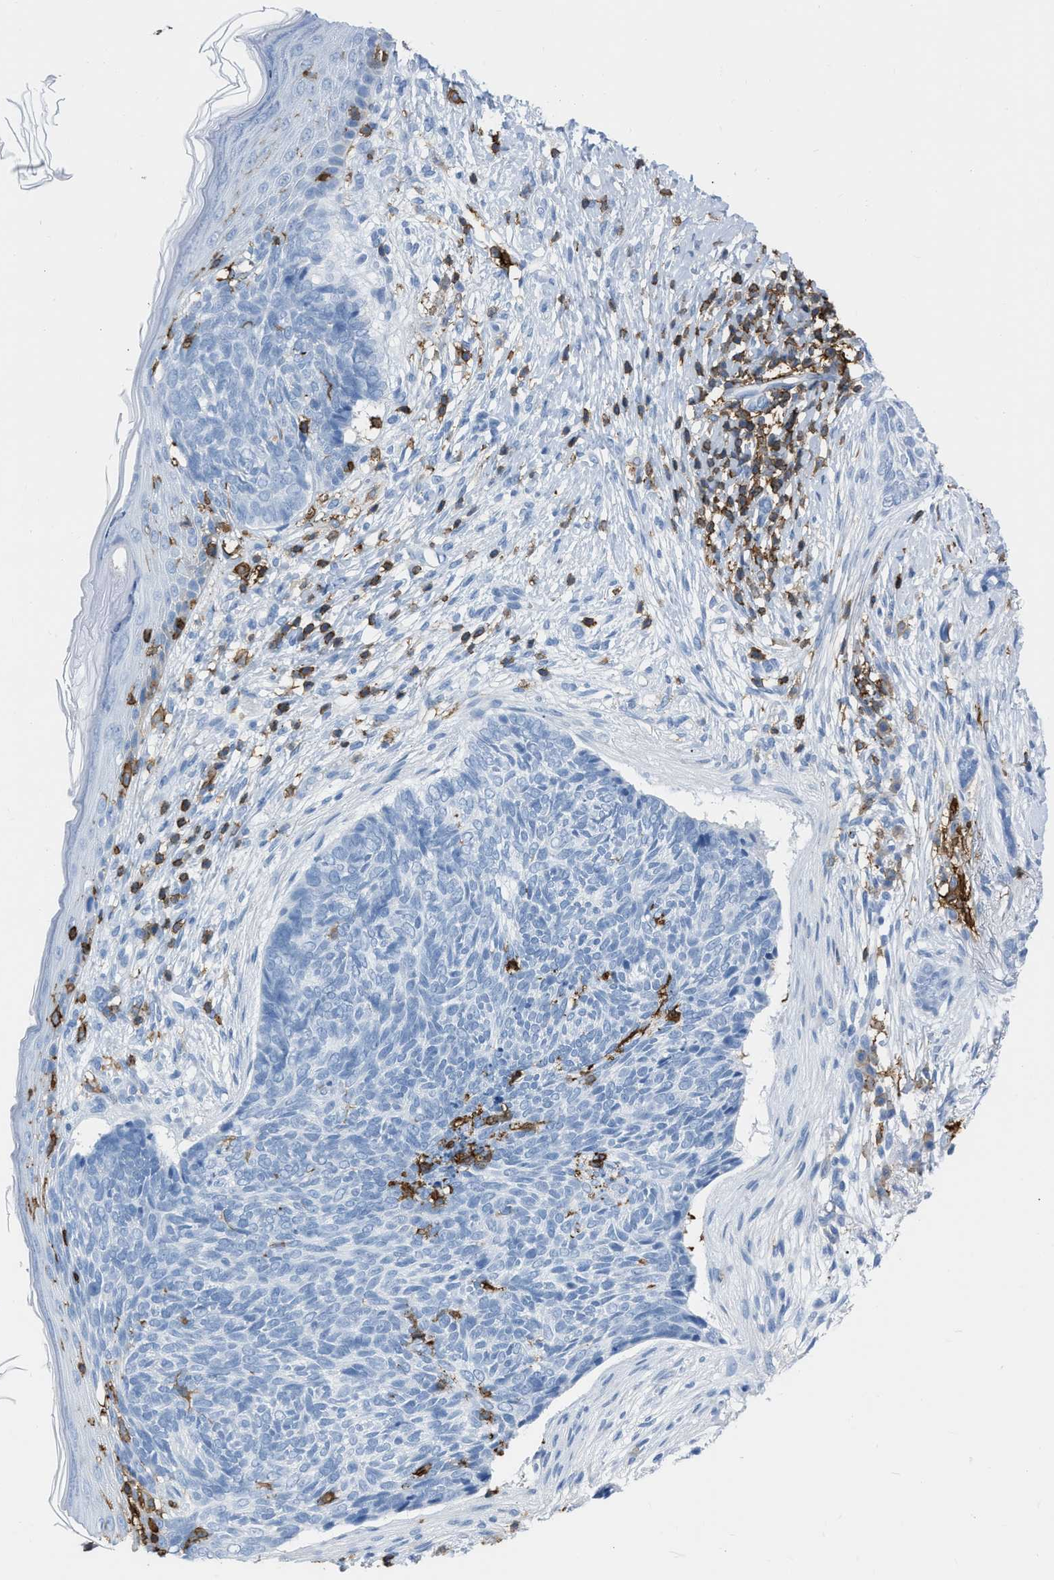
{"staining": {"intensity": "negative", "quantity": "none", "location": "none"}, "tissue": "skin cancer", "cell_type": "Tumor cells", "image_type": "cancer", "snomed": [{"axis": "morphology", "description": "Basal cell carcinoma"}, {"axis": "topography", "description": "Skin"}], "caption": "Protein analysis of basal cell carcinoma (skin) reveals no significant expression in tumor cells.", "gene": "LSP1", "patient": {"sex": "female", "age": 84}}